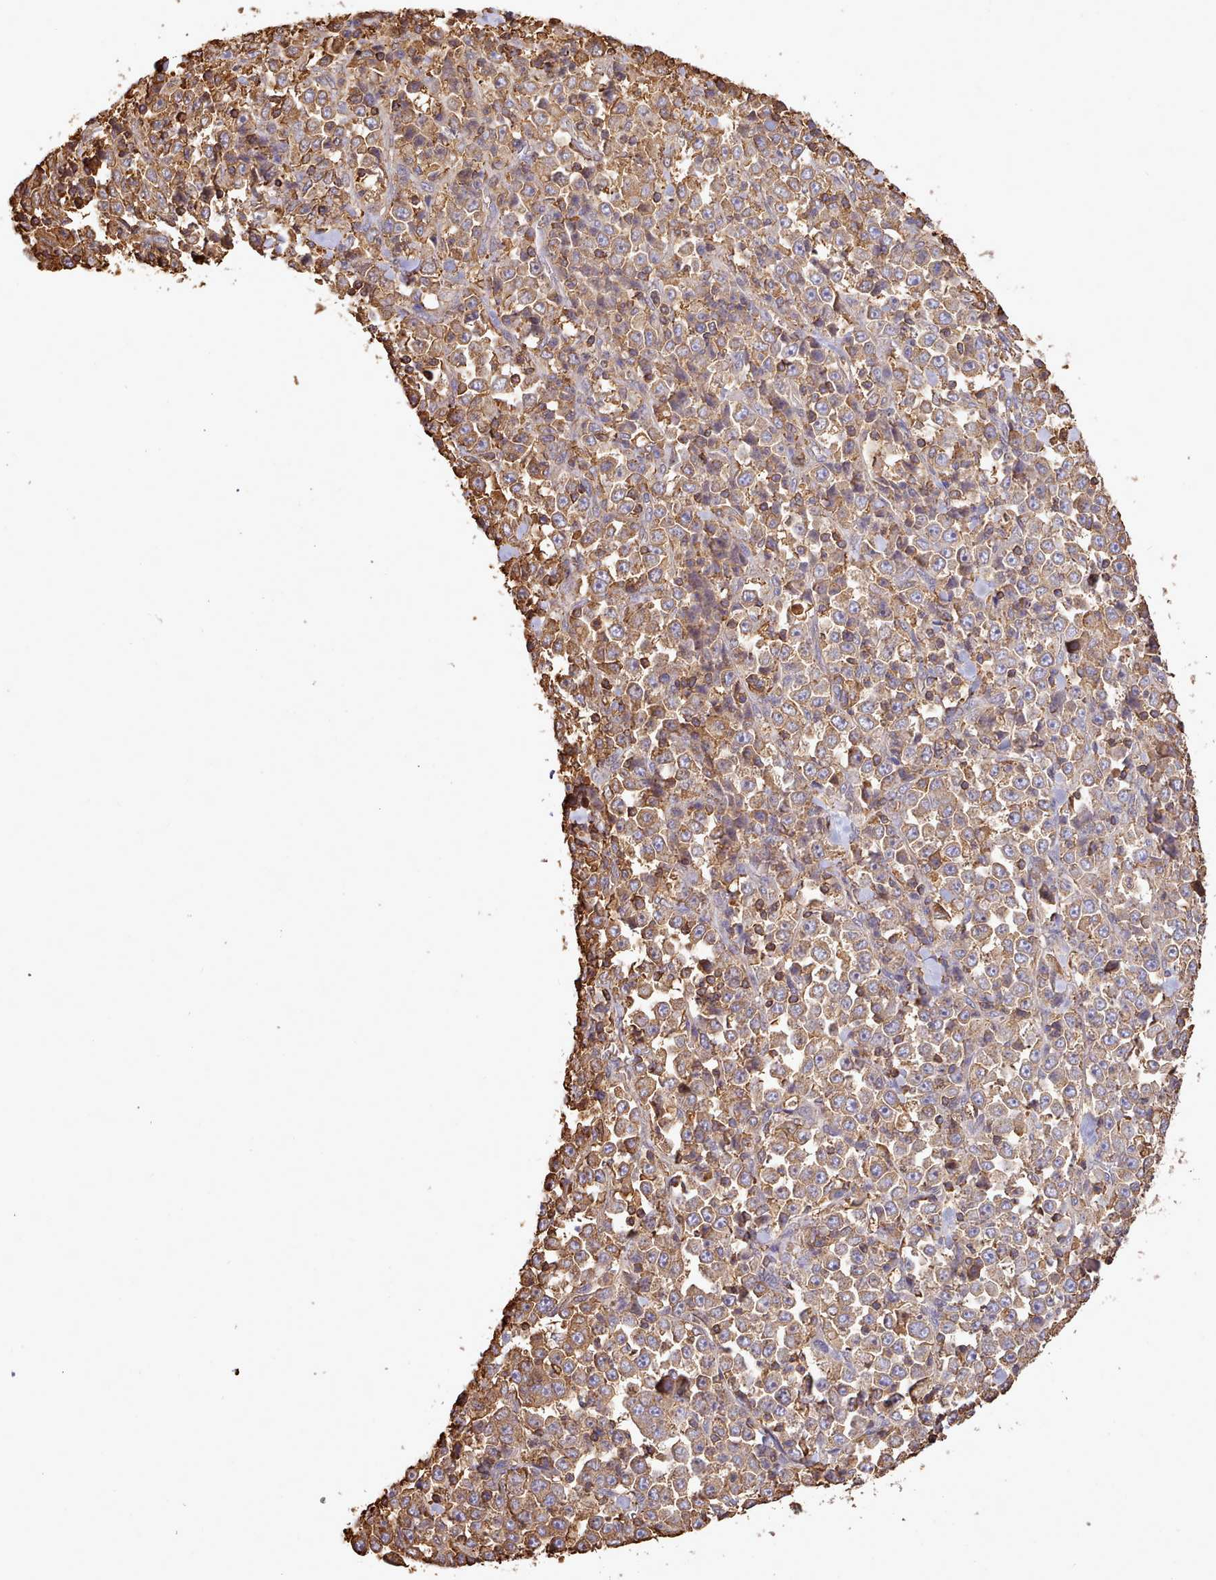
{"staining": {"intensity": "moderate", "quantity": ">75%", "location": "cytoplasmic/membranous"}, "tissue": "stomach cancer", "cell_type": "Tumor cells", "image_type": "cancer", "snomed": [{"axis": "morphology", "description": "Normal tissue, NOS"}, {"axis": "morphology", "description": "Adenocarcinoma, NOS"}, {"axis": "topography", "description": "Stomach, upper"}, {"axis": "topography", "description": "Stomach"}], "caption": "A medium amount of moderate cytoplasmic/membranous positivity is seen in approximately >75% of tumor cells in stomach adenocarcinoma tissue. (Stains: DAB (3,3'-diaminobenzidine) in brown, nuclei in blue, Microscopy: brightfield microscopy at high magnification).", "gene": "CAPZA1", "patient": {"sex": "male", "age": 59}}